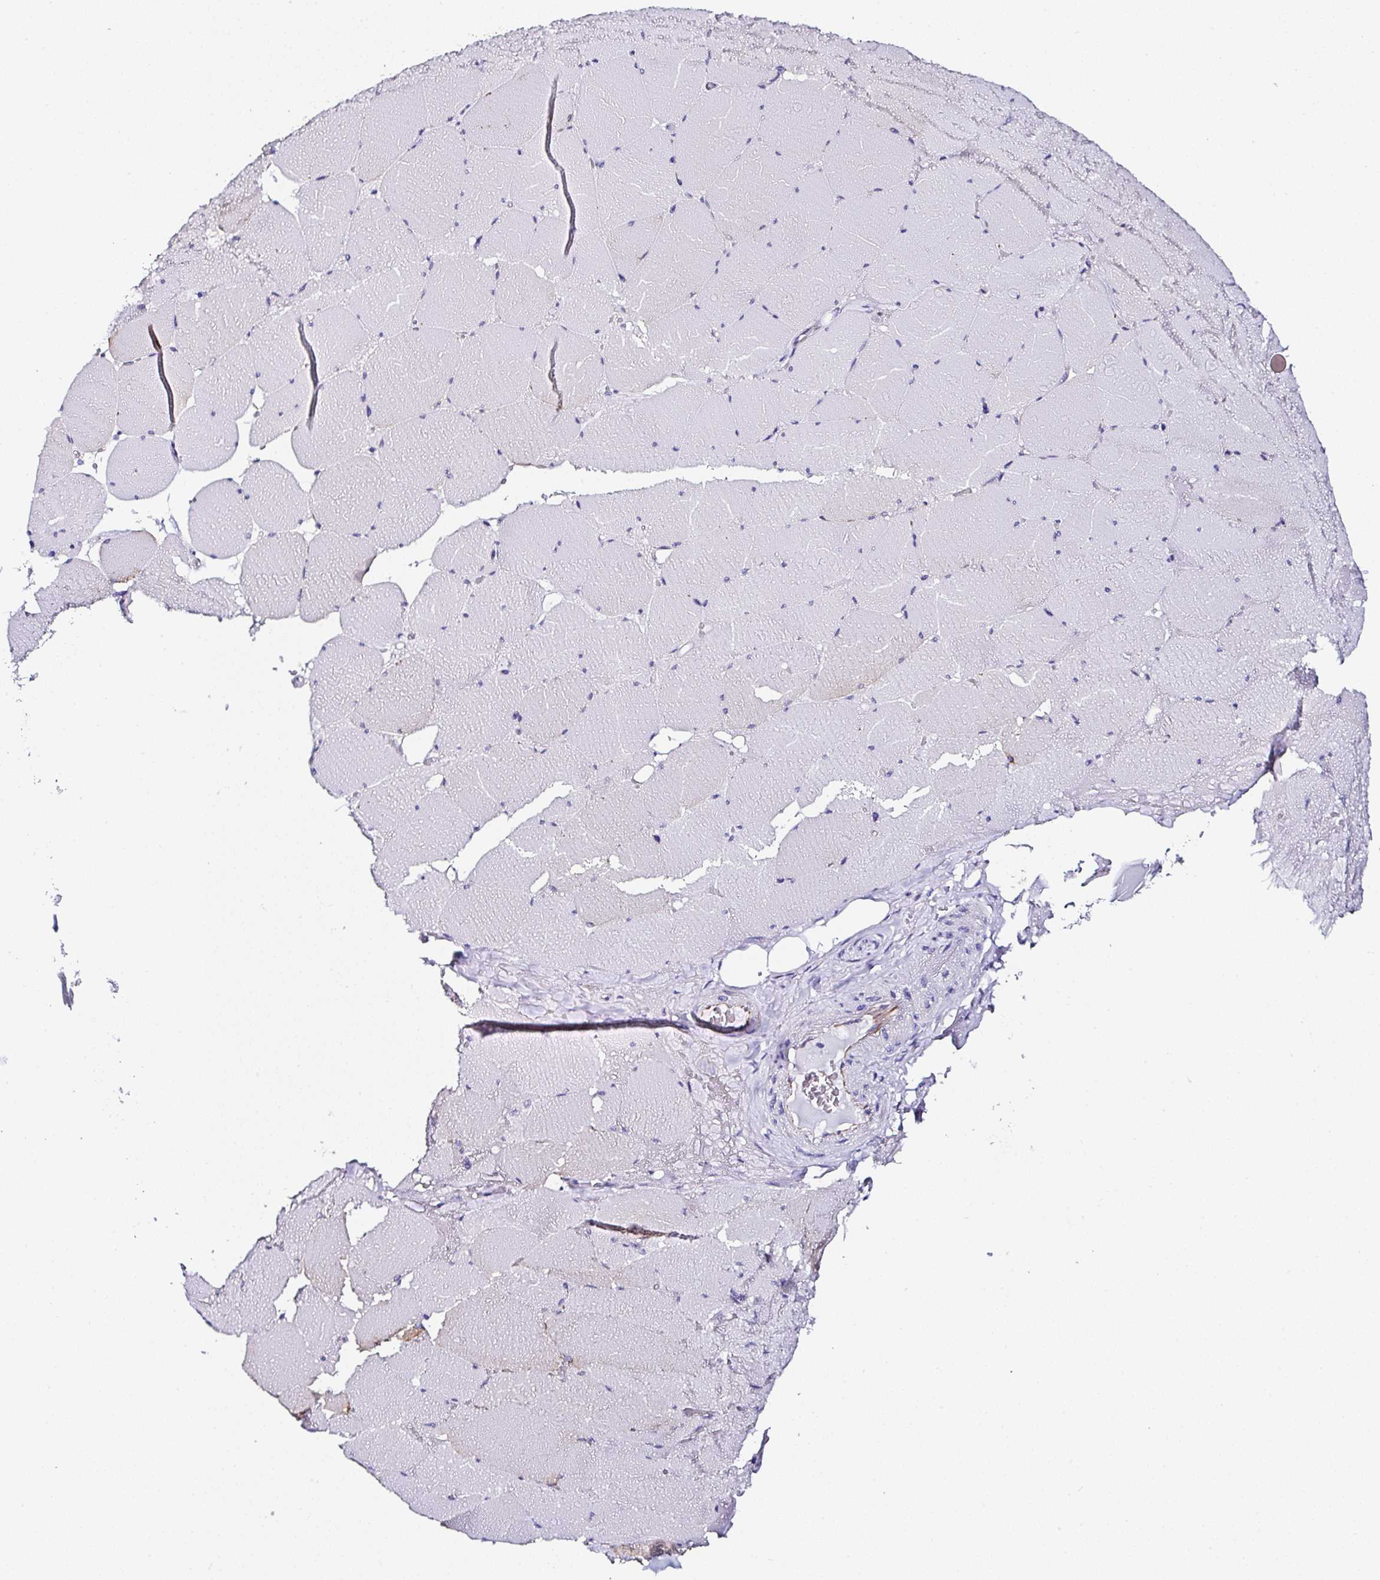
{"staining": {"intensity": "moderate", "quantity": "<25%", "location": "cytoplasmic/membranous"}, "tissue": "skeletal muscle", "cell_type": "Myocytes", "image_type": "normal", "snomed": [{"axis": "morphology", "description": "Normal tissue, NOS"}, {"axis": "topography", "description": "Skeletal muscle"}, {"axis": "topography", "description": "Head-Neck"}], "caption": "A high-resolution histopathology image shows immunohistochemistry staining of benign skeletal muscle, which shows moderate cytoplasmic/membranous positivity in about <25% of myocytes. The staining was performed using DAB to visualize the protein expression in brown, while the nuclei were stained in blue with hematoxylin (Magnification: 20x).", "gene": "TMPRSS11E", "patient": {"sex": "male", "age": 66}}